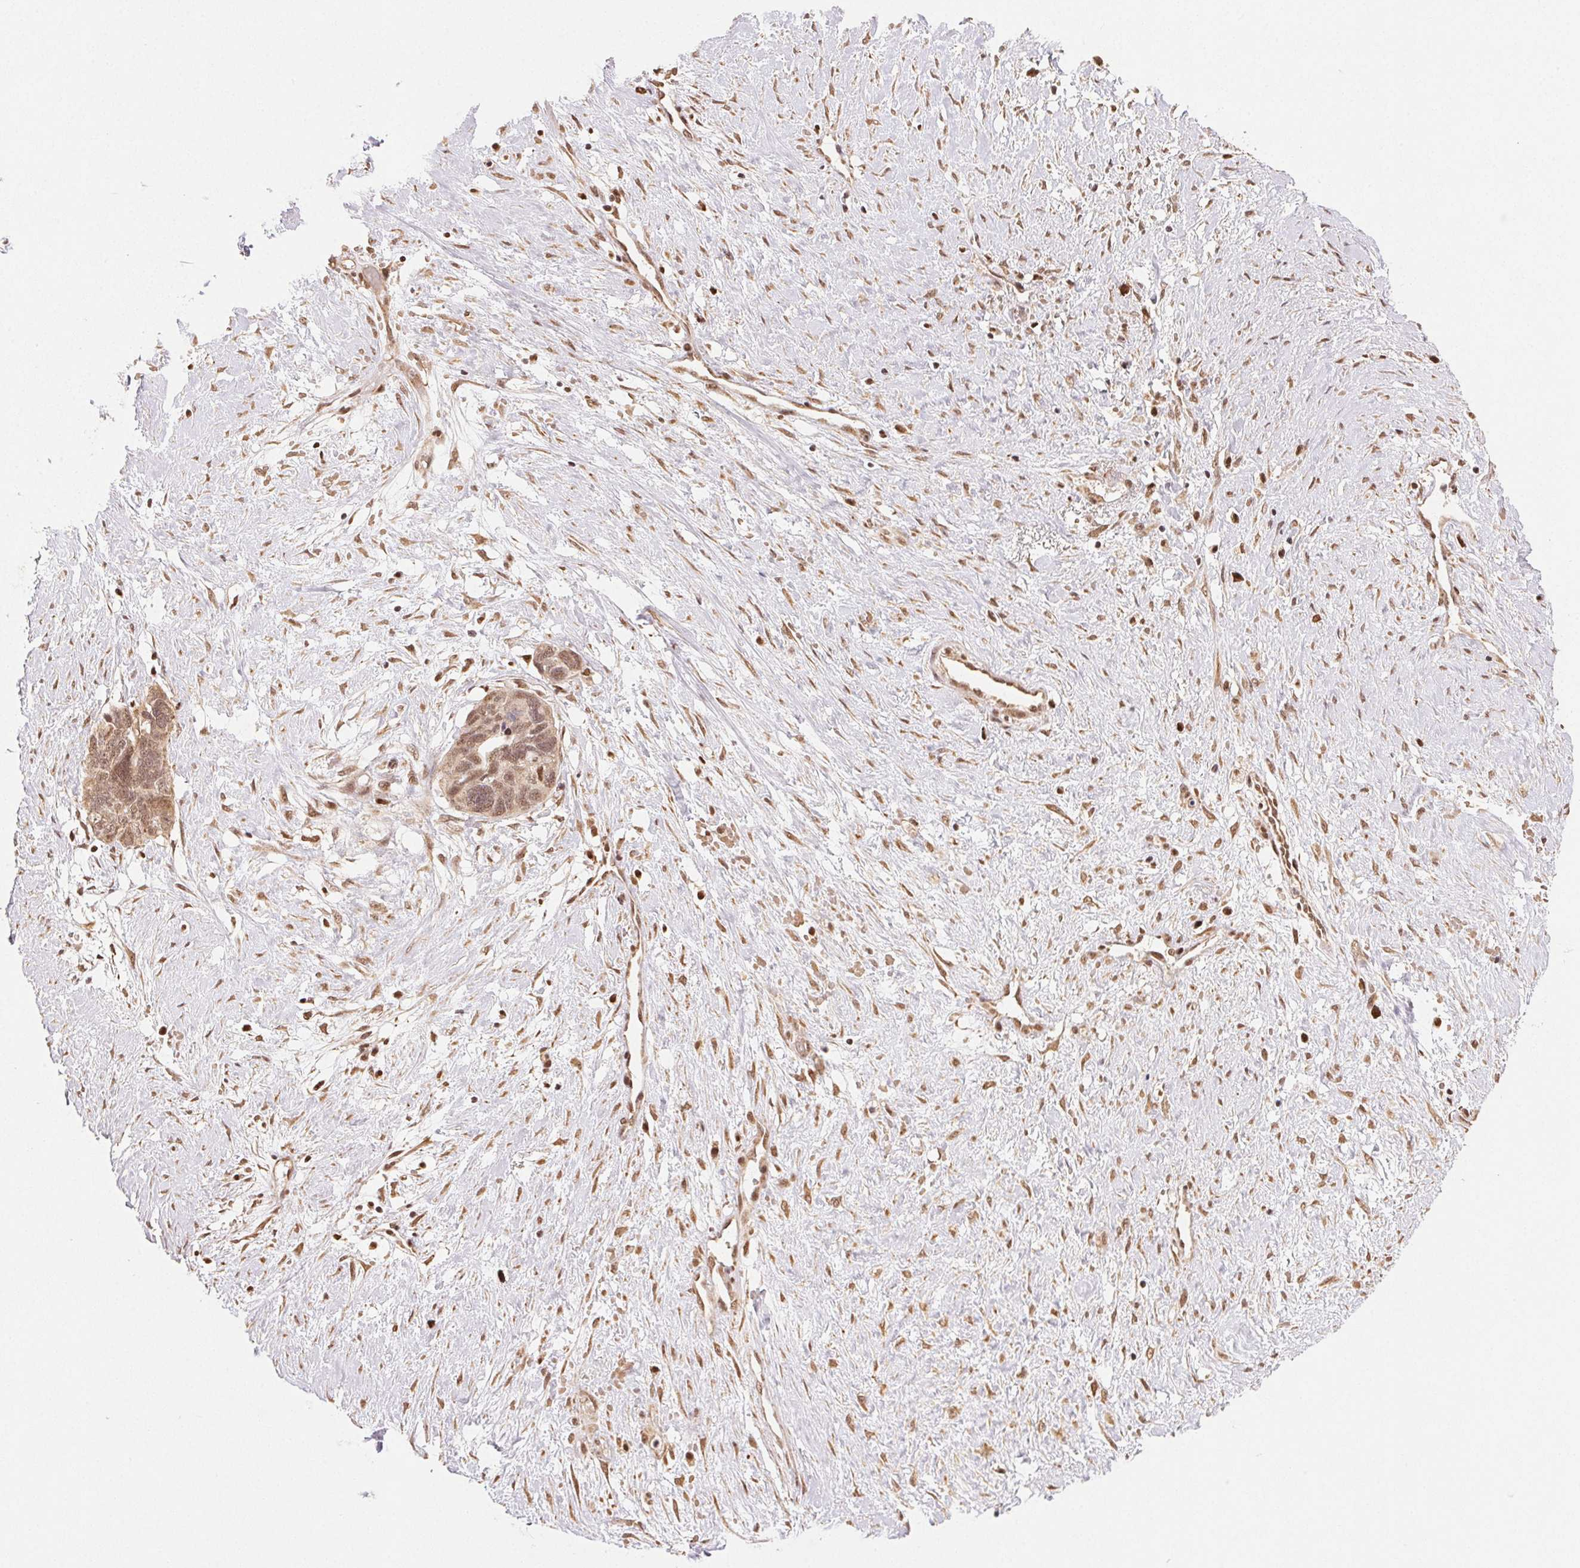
{"staining": {"intensity": "moderate", "quantity": ">75%", "location": "nuclear"}, "tissue": "ovarian cancer", "cell_type": "Tumor cells", "image_type": "cancer", "snomed": [{"axis": "morphology", "description": "Cystadenocarcinoma, serous, NOS"}, {"axis": "topography", "description": "Ovary"}], "caption": "Immunohistochemistry of serous cystadenocarcinoma (ovarian) exhibits medium levels of moderate nuclear staining in approximately >75% of tumor cells.", "gene": "TREML4", "patient": {"sex": "female", "age": 69}}